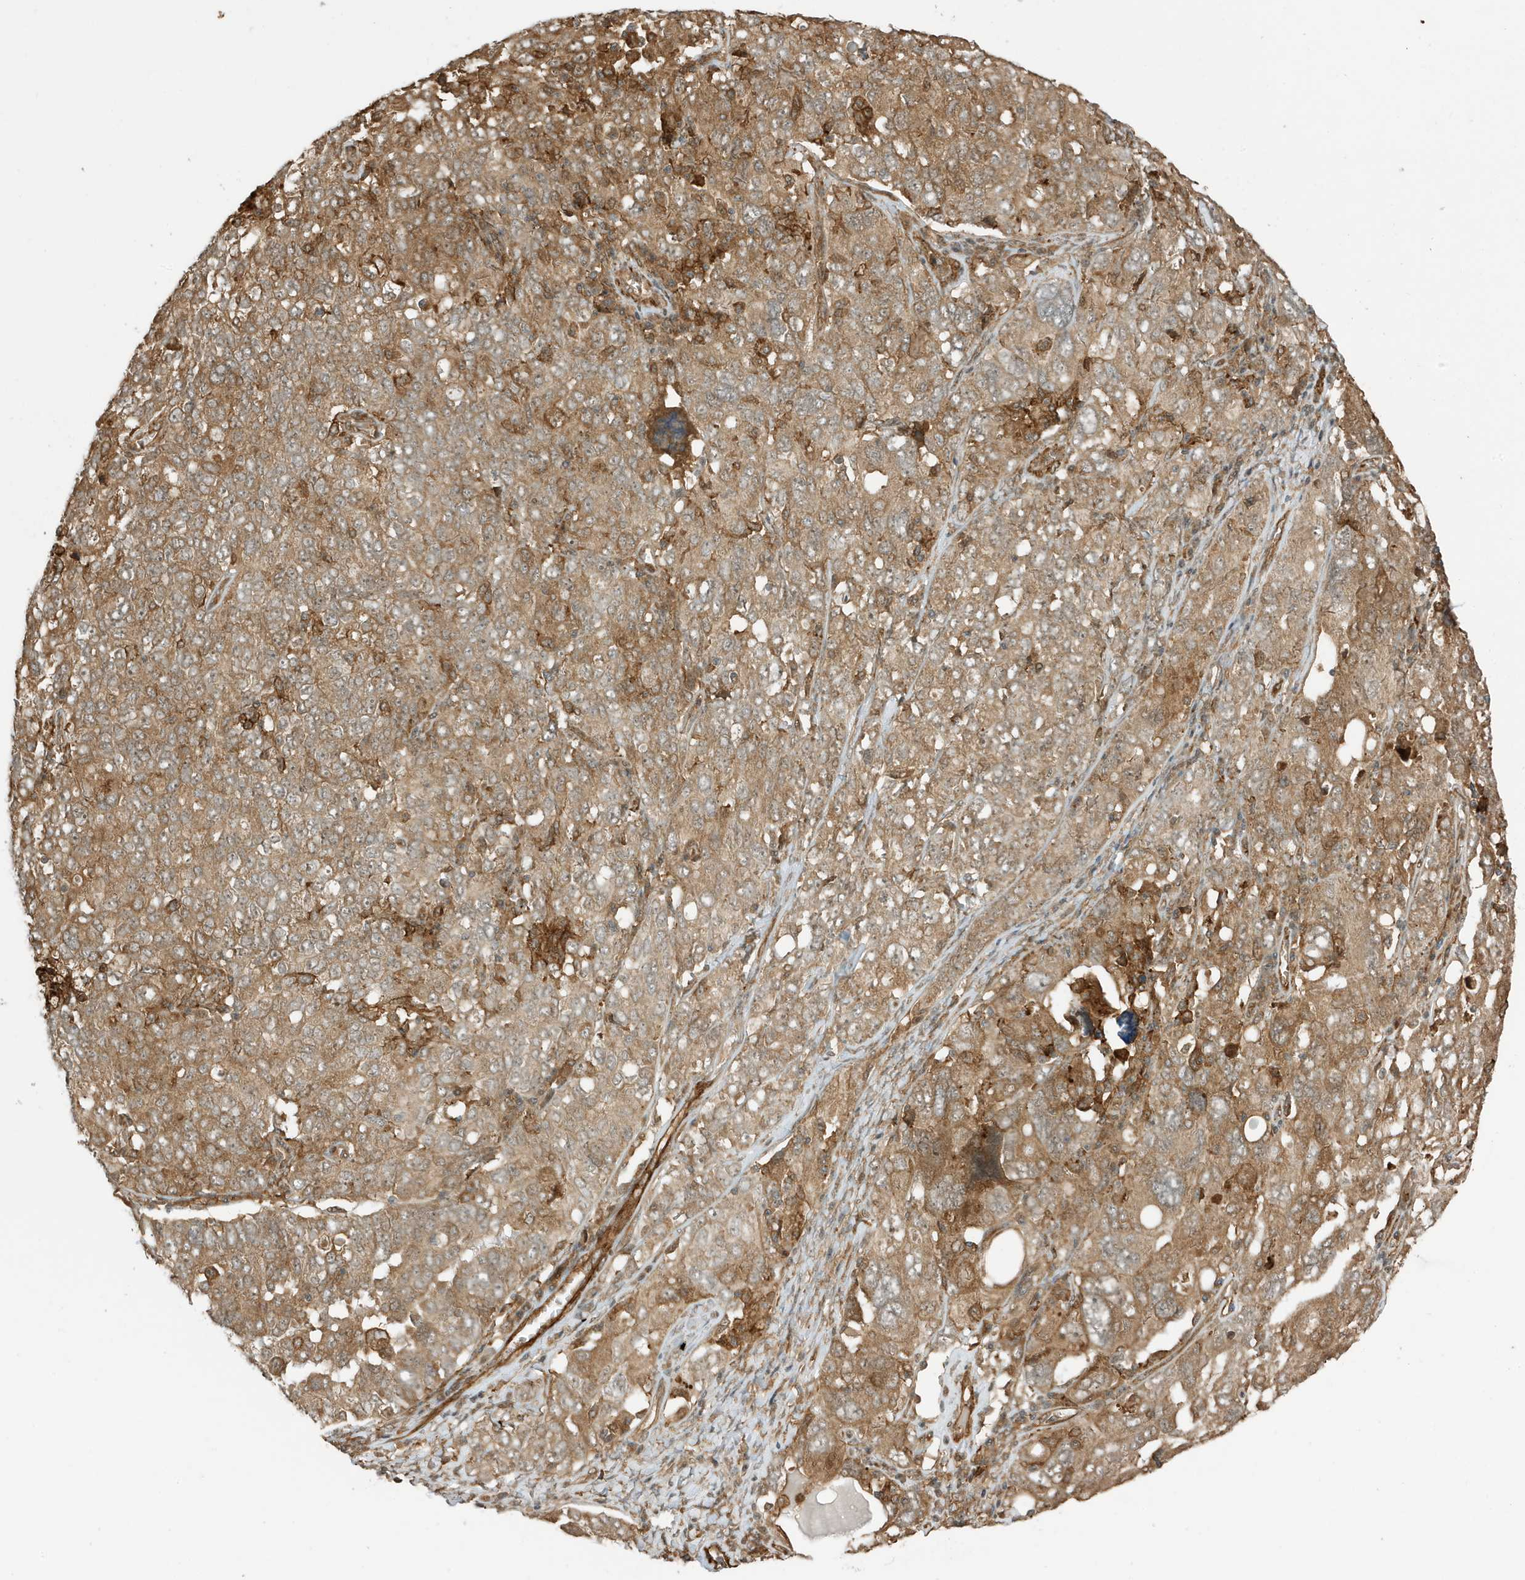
{"staining": {"intensity": "moderate", "quantity": ">75%", "location": "cytoplasmic/membranous"}, "tissue": "ovarian cancer", "cell_type": "Tumor cells", "image_type": "cancer", "snomed": [{"axis": "morphology", "description": "Carcinoma, endometroid"}, {"axis": "topography", "description": "Ovary"}], "caption": "DAB (3,3'-diaminobenzidine) immunohistochemical staining of endometroid carcinoma (ovarian) demonstrates moderate cytoplasmic/membranous protein expression in about >75% of tumor cells.", "gene": "CDC42EP3", "patient": {"sex": "female", "age": 62}}